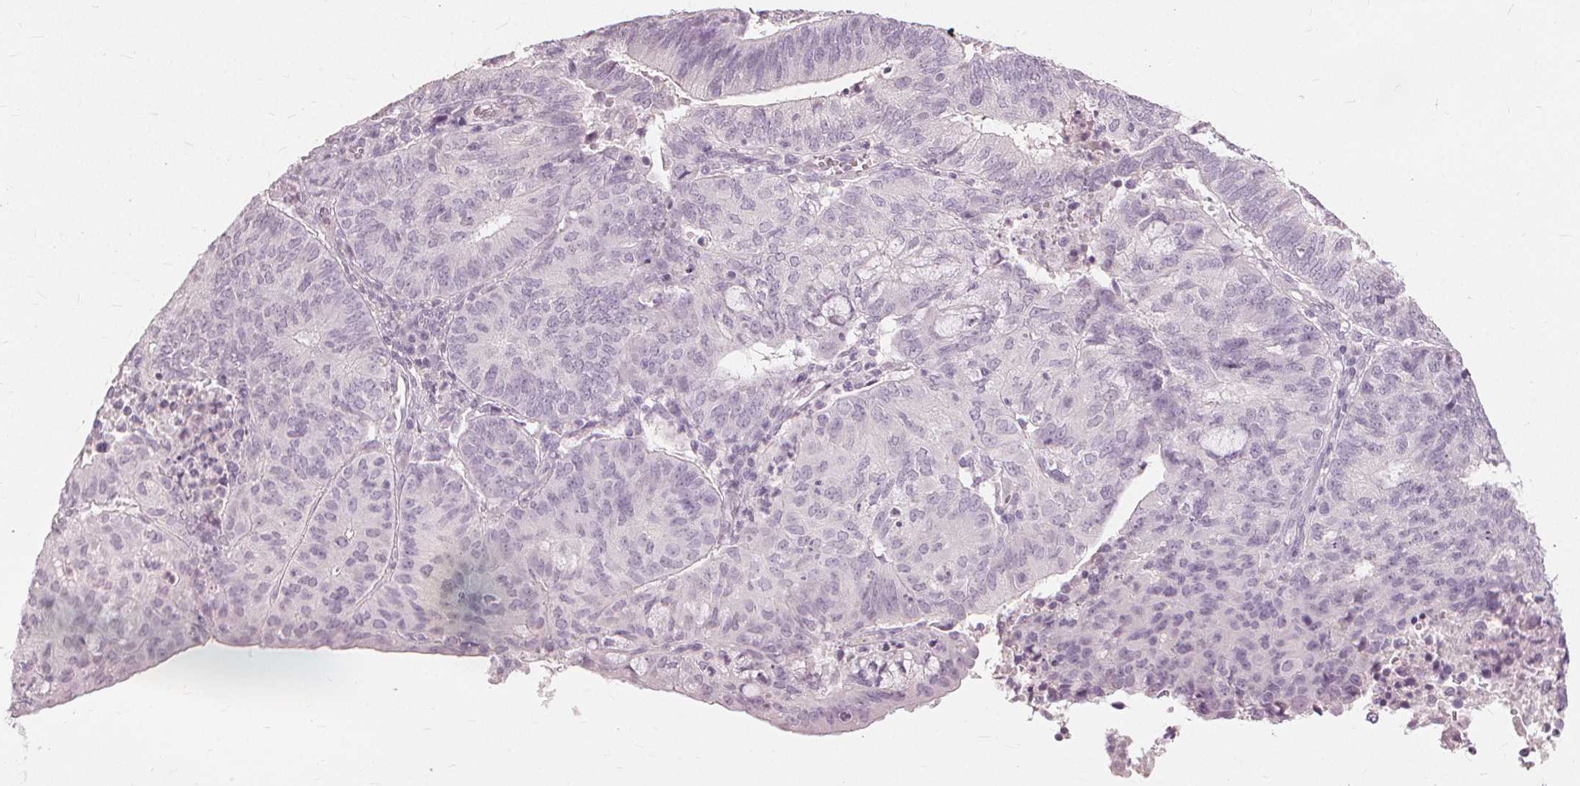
{"staining": {"intensity": "negative", "quantity": "none", "location": "none"}, "tissue": "endometrial cancer", "cell_type": "Tumor cells", "image_type": "cancer", "snomed": [{"axis": "morphology", "description": "Adenocarcinoma, NOS"}, {"axis": "topography", "description": "Endometrium"}], "caption": "A high-resolution image shows IHC staining of endometrial cancer (adenocarcinoma), which demonstrates no significant staining in tumor cells.", "gene": "SFTPD", "patient": {"sex": "female", "age": 82}}